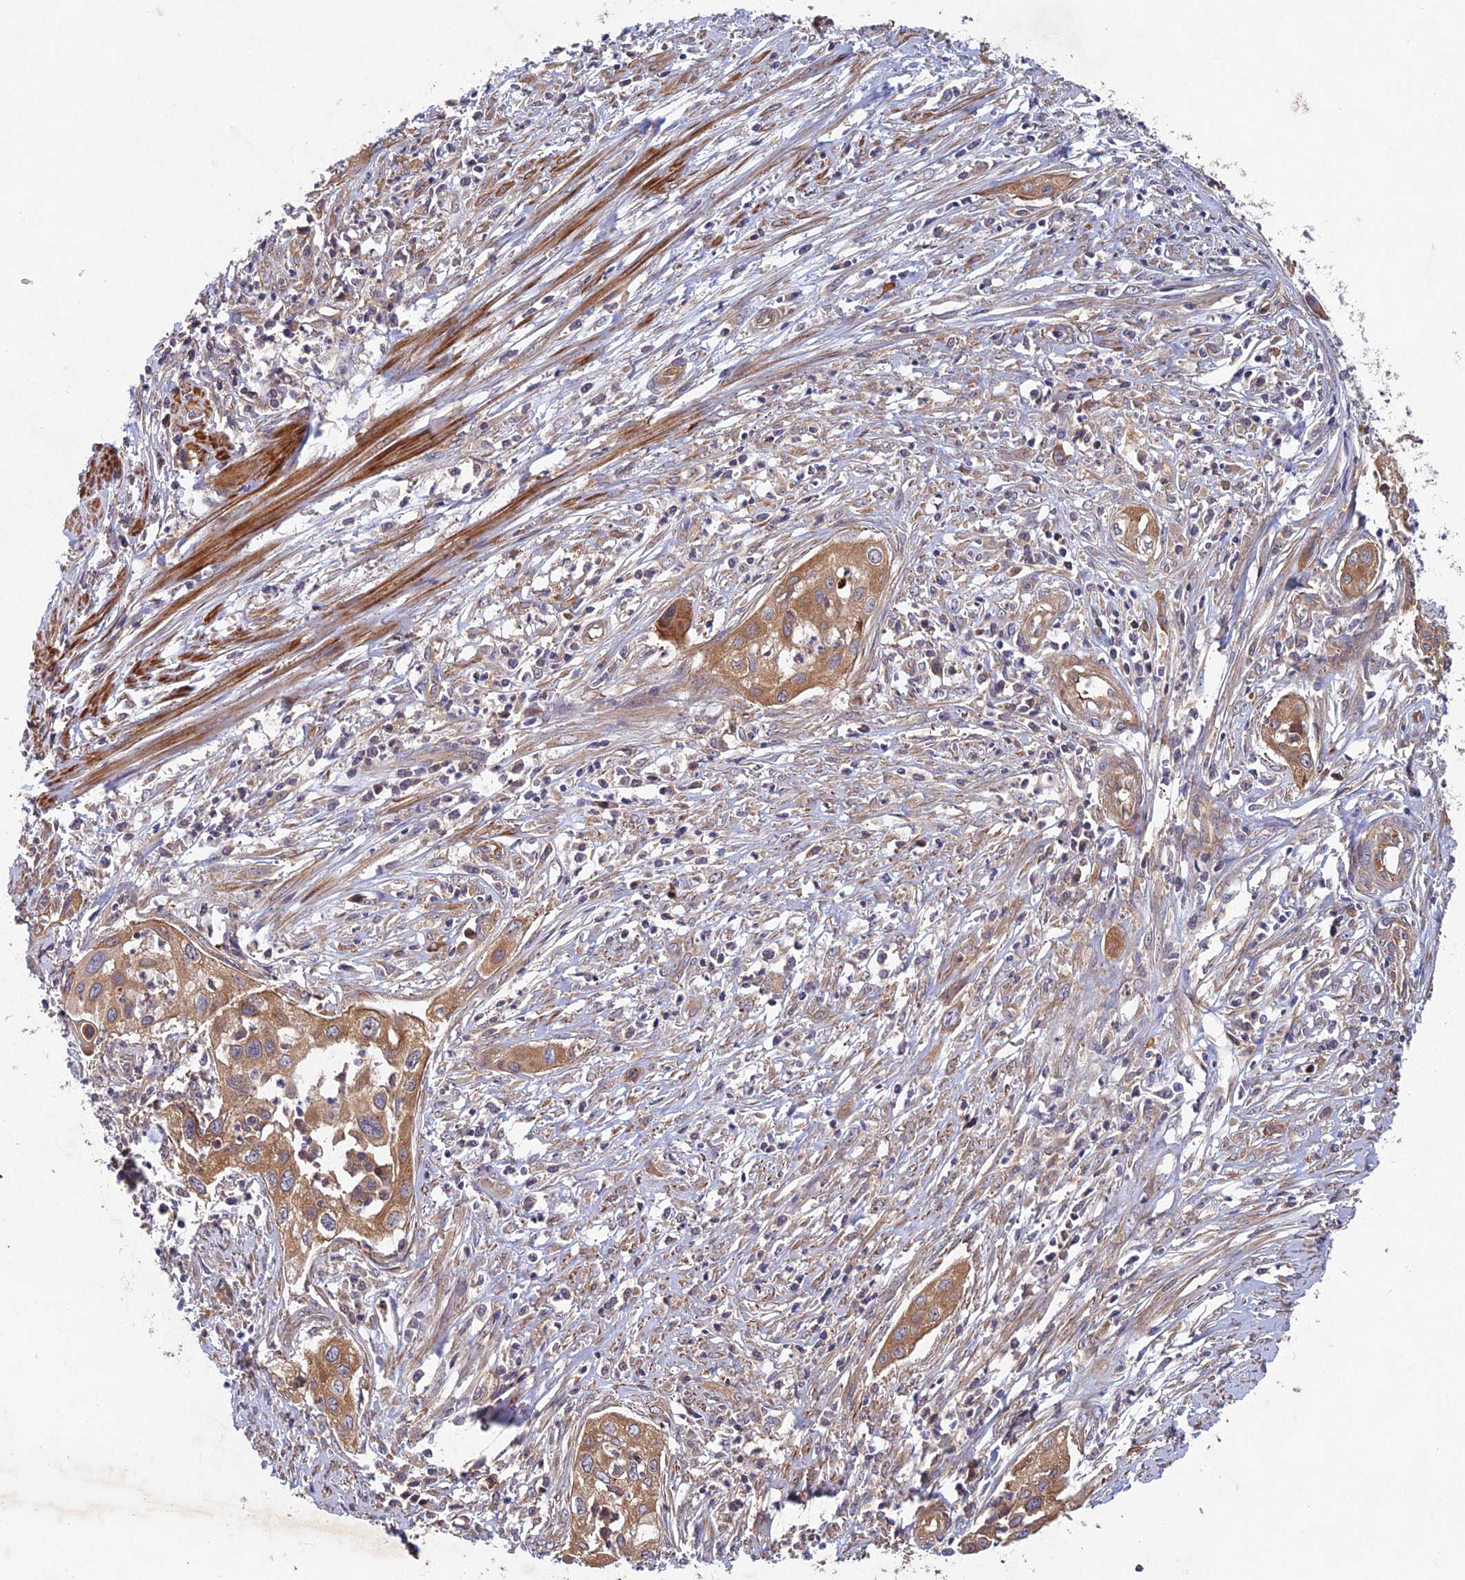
{"staining": {"intensity": "moderate", "quantity": ">75%", "location": "cytoplasmic/membranous"}, "tissue": "cervical cancer", "cell_type": "Tumor cells", "image_type": "cancer", "snomed": [{"axis": "morphology", "description": "Squamous cell carcinoma, NOS"}, {"axis": "topography", "description": "Cervix"}], "caption": "Cervical cancer (squamous cell carcinoma) stained with a brown dye shows moderate cytoplasmic/membranous positive staining in about >75% of tumor cells.", "gene": "NCAPG", "patient": {"sex": "female", "age": 34}}